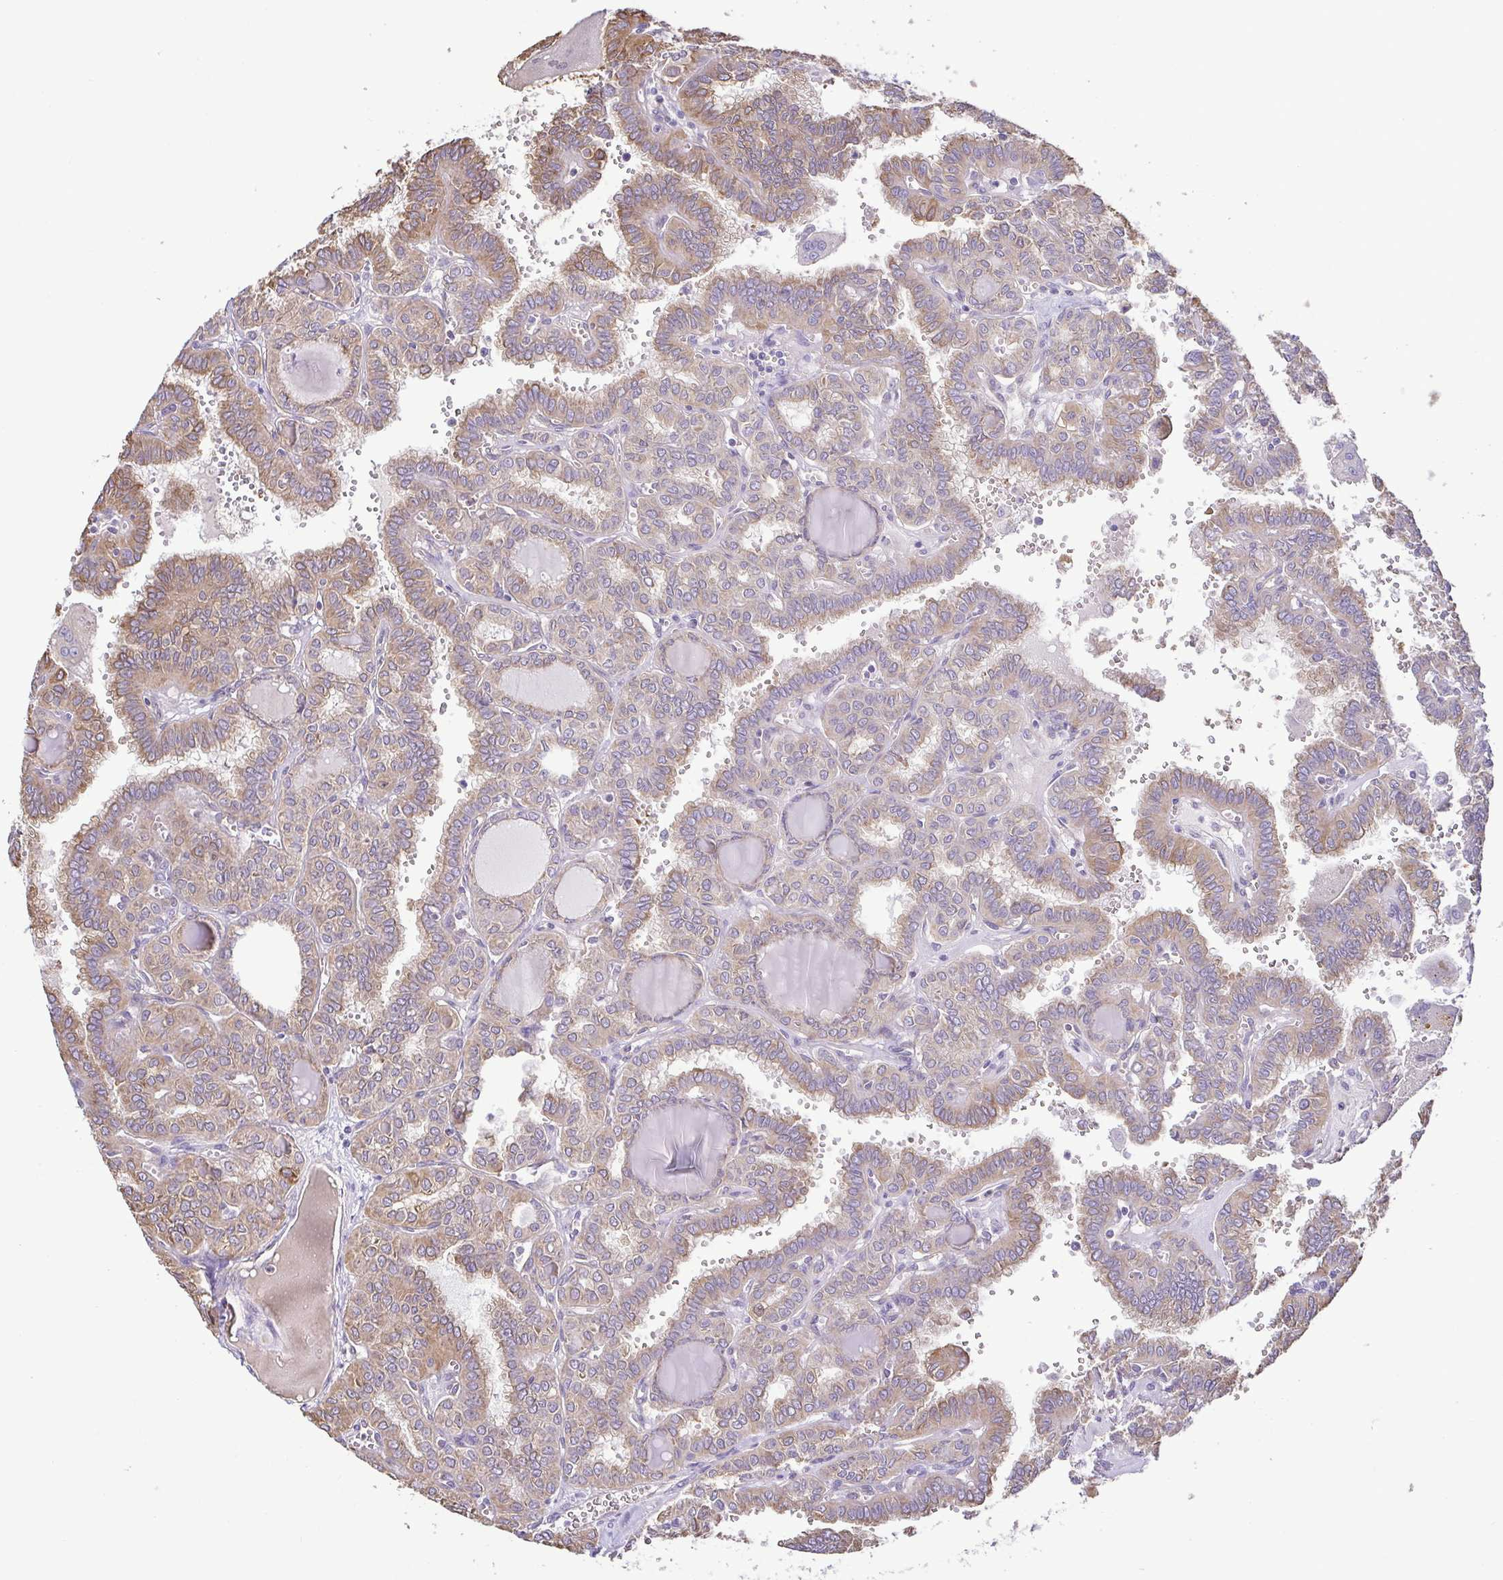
{"staining": {"intensity": "moderate", "quantity": "25%-75%", "location": "cytoplasmic/membranous"}, "tissue": "thyroid cancer", "cell_type": "Tumor cells", "image_type": "cancer", "snomed": [{"axis": "morphology", "description": "Papillary adenocarcinoma, NOS"}, {"axis": "topography", "description": "Thyroid gland"}], "caption": "Human thyroid papillary adenocarcinoma stained for a protein (brown) demonstrates moderate cytoplasmic/membranous positive positivity in about 25%-75% of tumor cells.", "gene": "MYL10", "patient": {"sex": "female", "age": 41}}